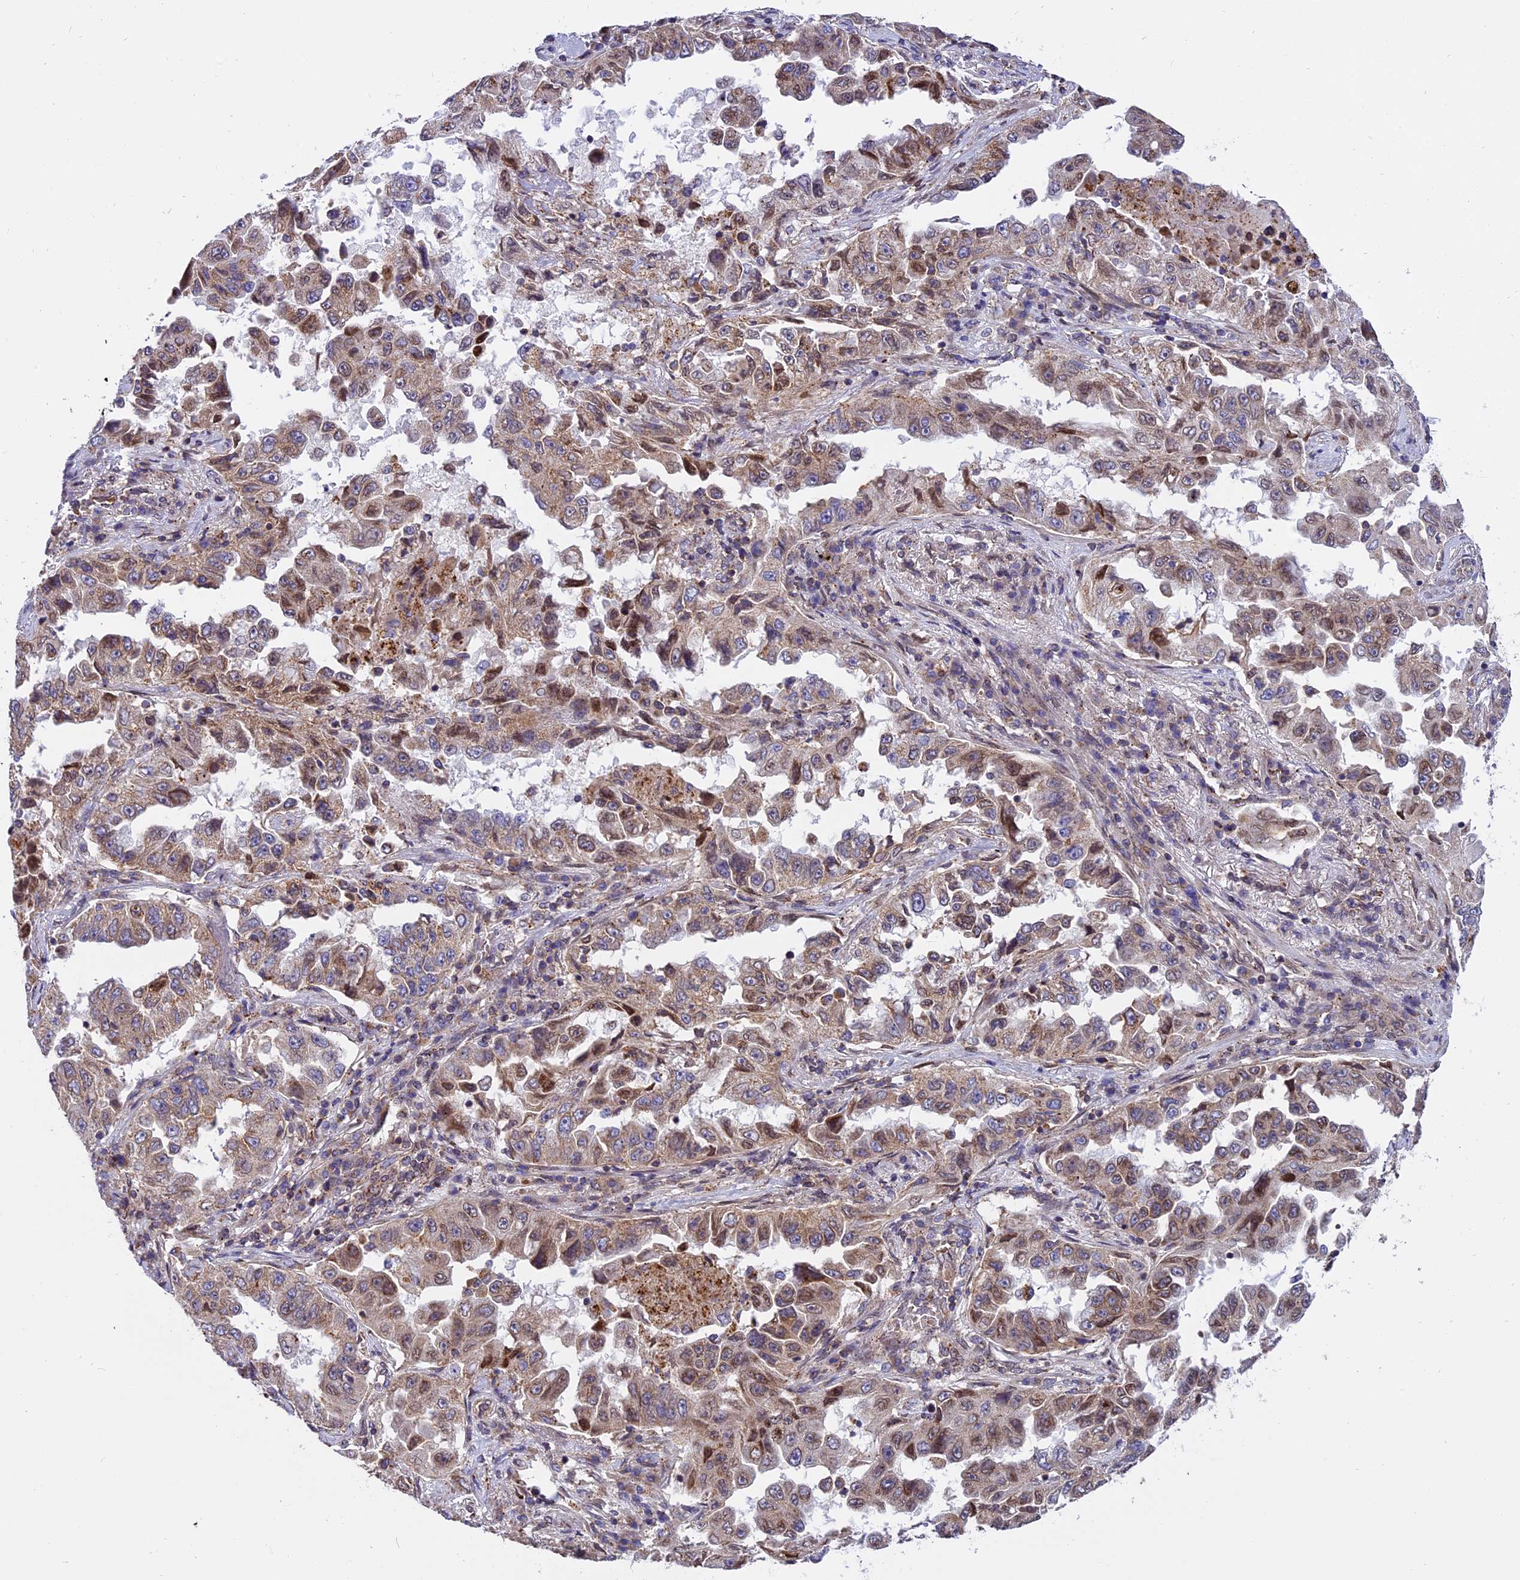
{"staining": {"intensity": "moderate", "quantity": ">75%", "location": "cytoplasmic/membranous,nuclear"}, "tissue": "lung cancer", "cell_type": "Tumor cells", "image_type": "cancer", "snomed": [{"axis": "morphology", "description": "Adenocarcinoma, NOS"}, {"axis": "topography", "description": "Lung"}], "caption": "Human lung adenocarcinoma stained for a protein (brown) reveals moderate cytoplasmic/membranous and nuclear positive expression in approximately >75% of tumor cells.", "gene": "CHMP2A", "patient": {"sex": "female", "age": 51}}